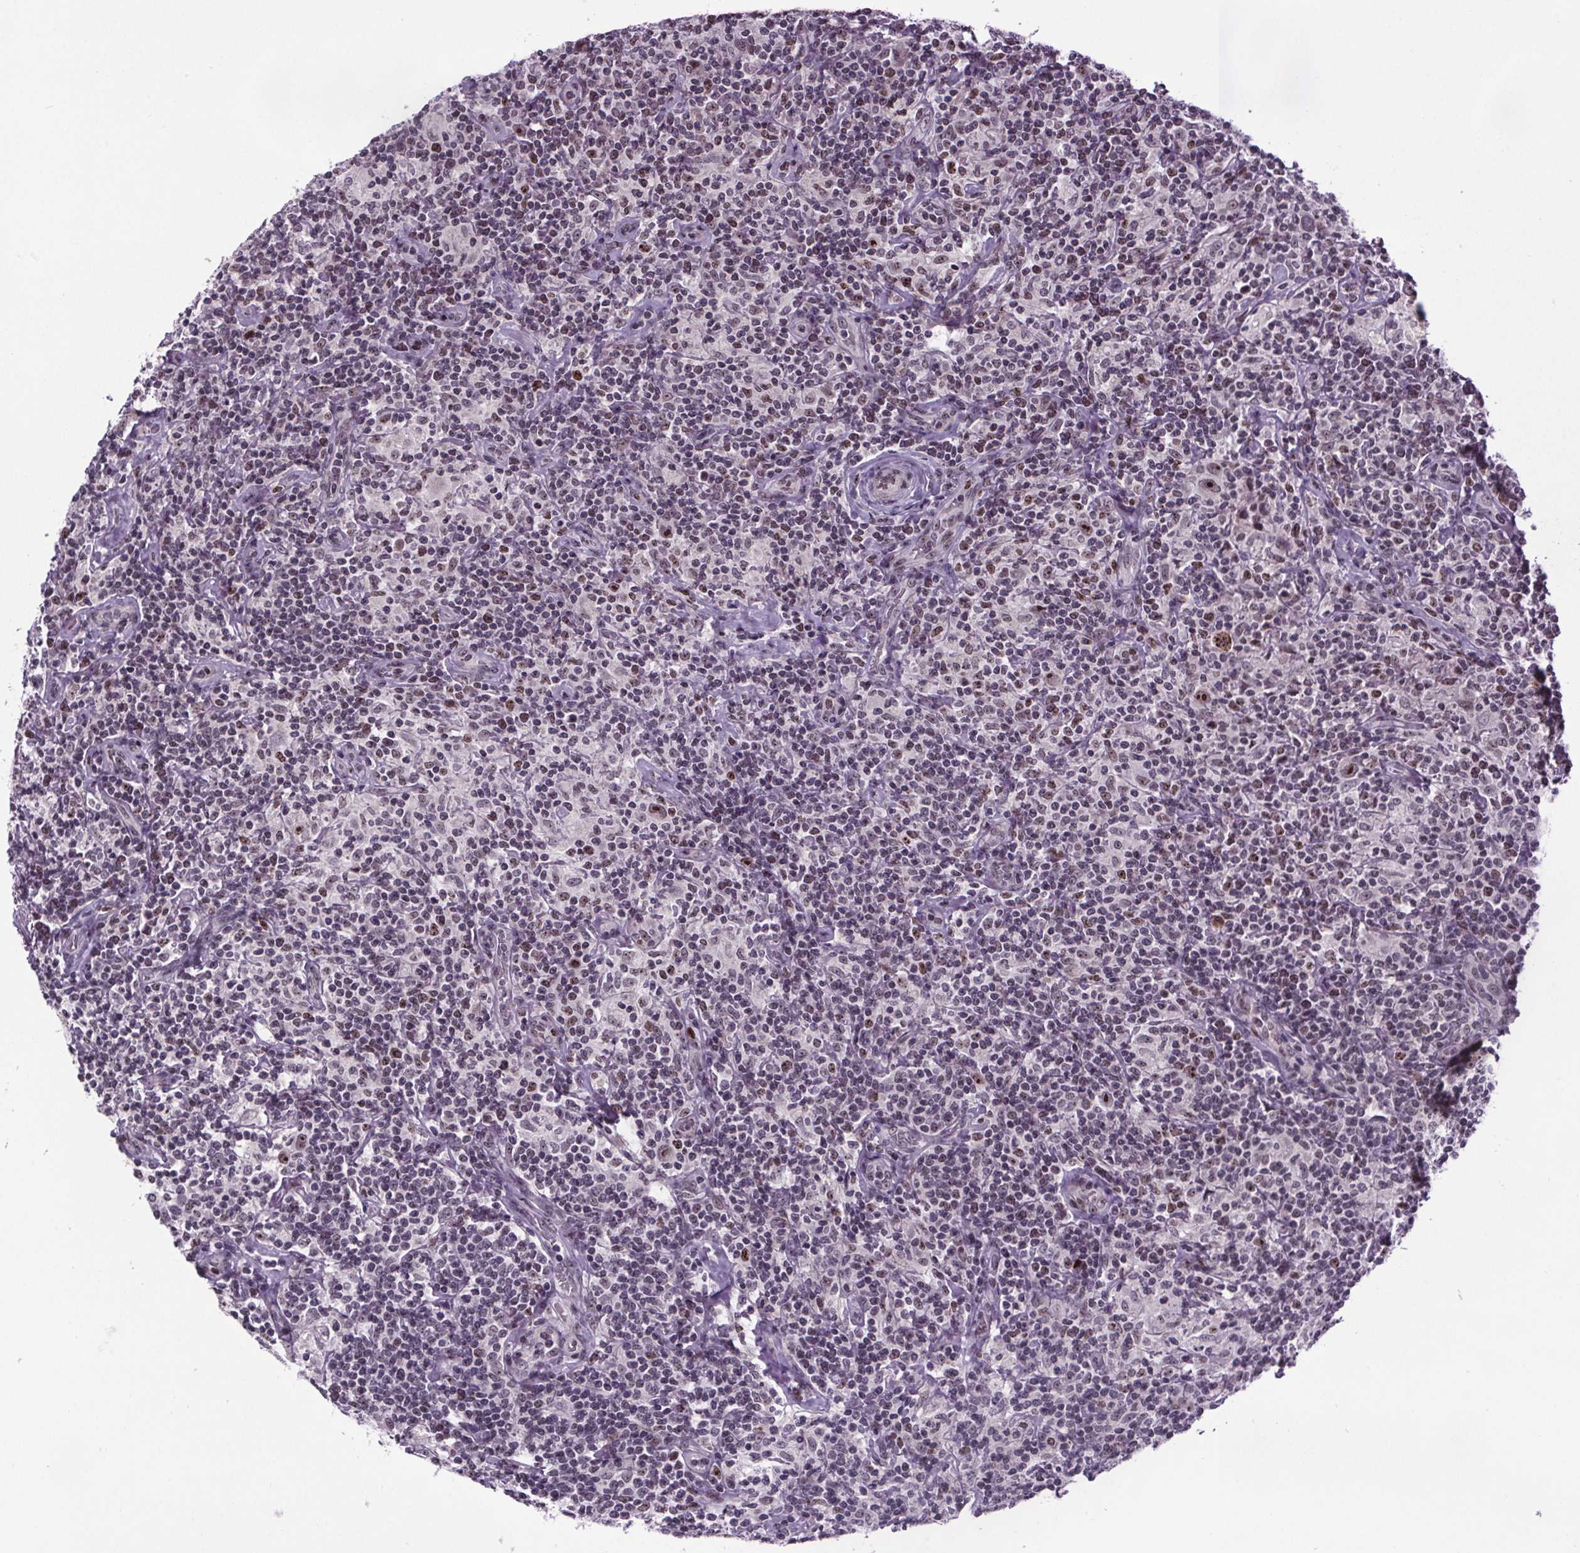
{"staining": {"intensity": "strong", "quantity": ">75%", "location": "nuclear"}, "tissue": "lymphoma", "cell_type": "Tumor cells", "image_type": "cancer", "snomed": [{"axis": "morphology", "description": "Hodgkin's disease, NOS"}, {"axis": "topography", "description": "Lymph node"}], "caption": "IHC staining of lymphoma, which displays high levels of strong nuclear positivity in about >75% of tumor cells indicating strong nuclear protein staining. The staining was performed using DAB (brown) for protein detection and nuclei were counterstained in hematoxylin (blue).", "gene": "ATMIN", "patient": {"sex": "male", "age": 70}}